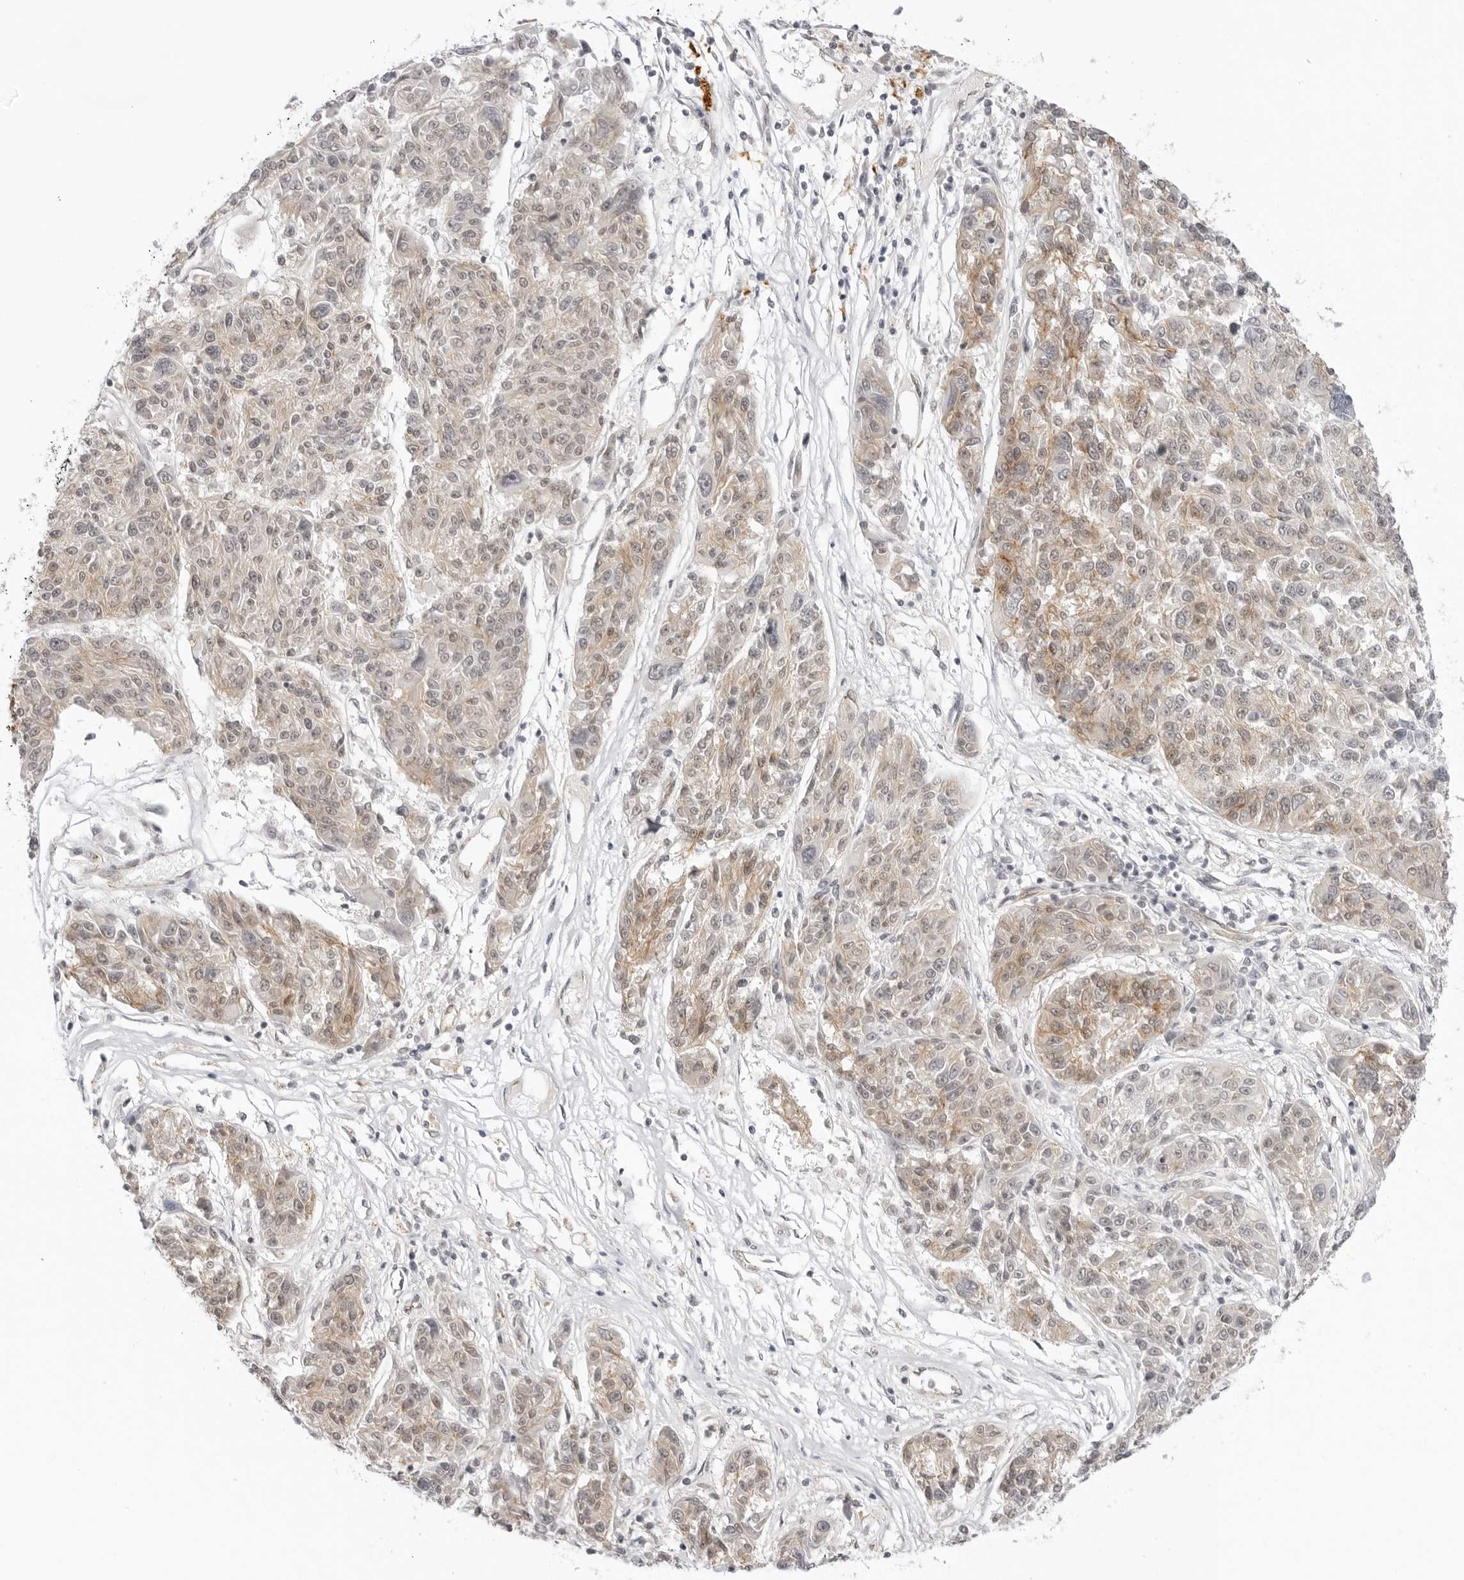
{"staining": {"intensity": "moderate", "quantity": "25%-75%", "location": "cytoplasmic/membranous"}, "tissue": "melanoma", "cell_type": "Tumor cells", "image_type": "cancer", "snomed": [{"axis": "morphology", "description": "Malignant melanoma, NOS"}, {"axis": "topography", "description": "Skin"}], "caption": "Immunohistochemistry of malignant melanoma displays medium levels of moderate cytoplasmic/membranous positivity in approximately 25%-75% of tumor cells.", "gene": "TRAPPC3", "patient": {"sex": "male", "age": 53}}